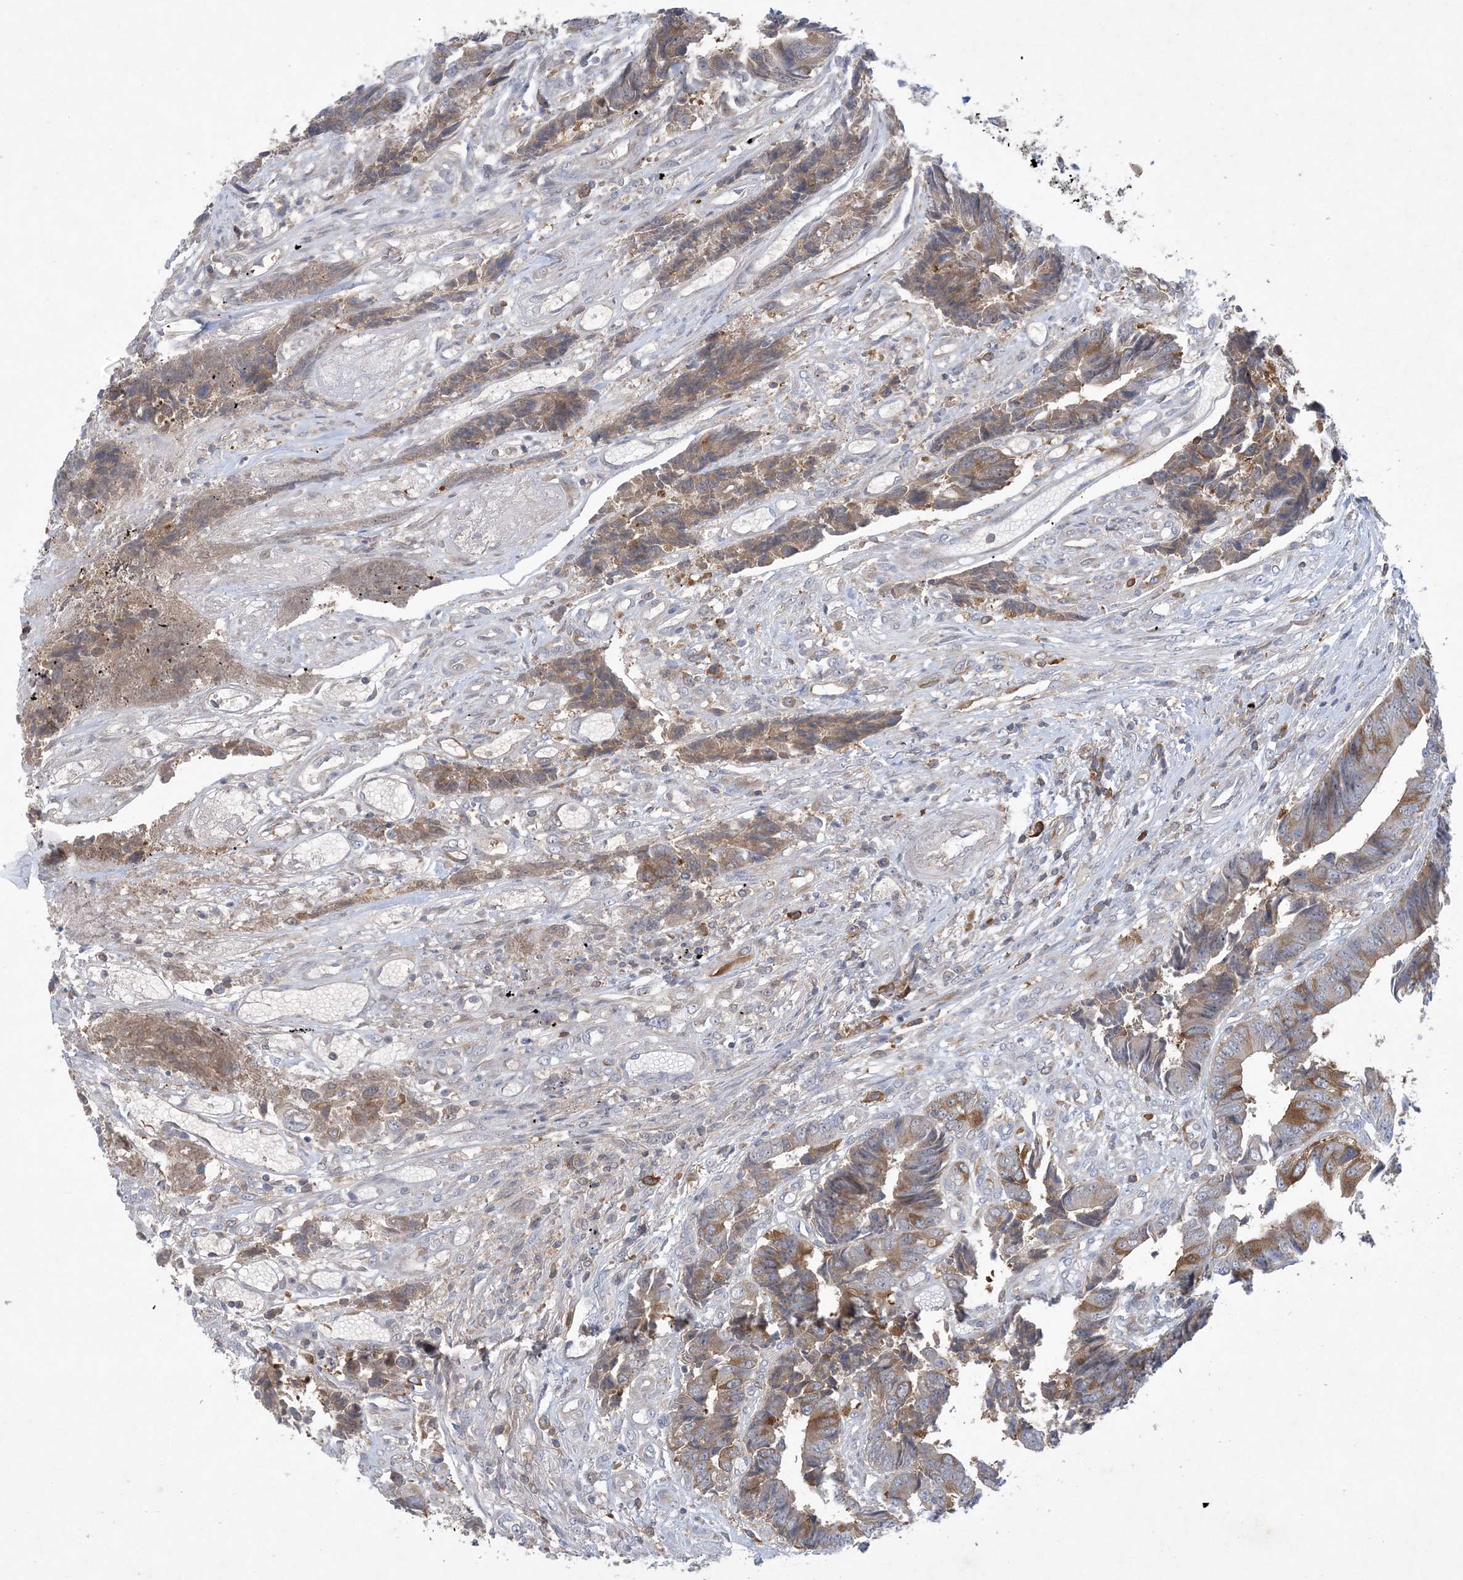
{"staining": {"intensity": "moderate", "quantity": ">75%", "location": "cytoplasmic/membranous"}, "tissue": "colorectal cancer", "cell_type": "Tumor cells", "image_type": "cancer", "snomed": [{"axis": "morphology", "description": "Adenocarcinoma, NOS"}, {"axis": "topography", "description": "Rectum"}], "caption": "Immunohistochemical staining of human colorectal adenocarcinoma reveals moderate cytoplasmic/membranous protein expression in about >75% of tumor cells.", "gene": "AOC1", "patient": {"sex": "male", "age": 84}}